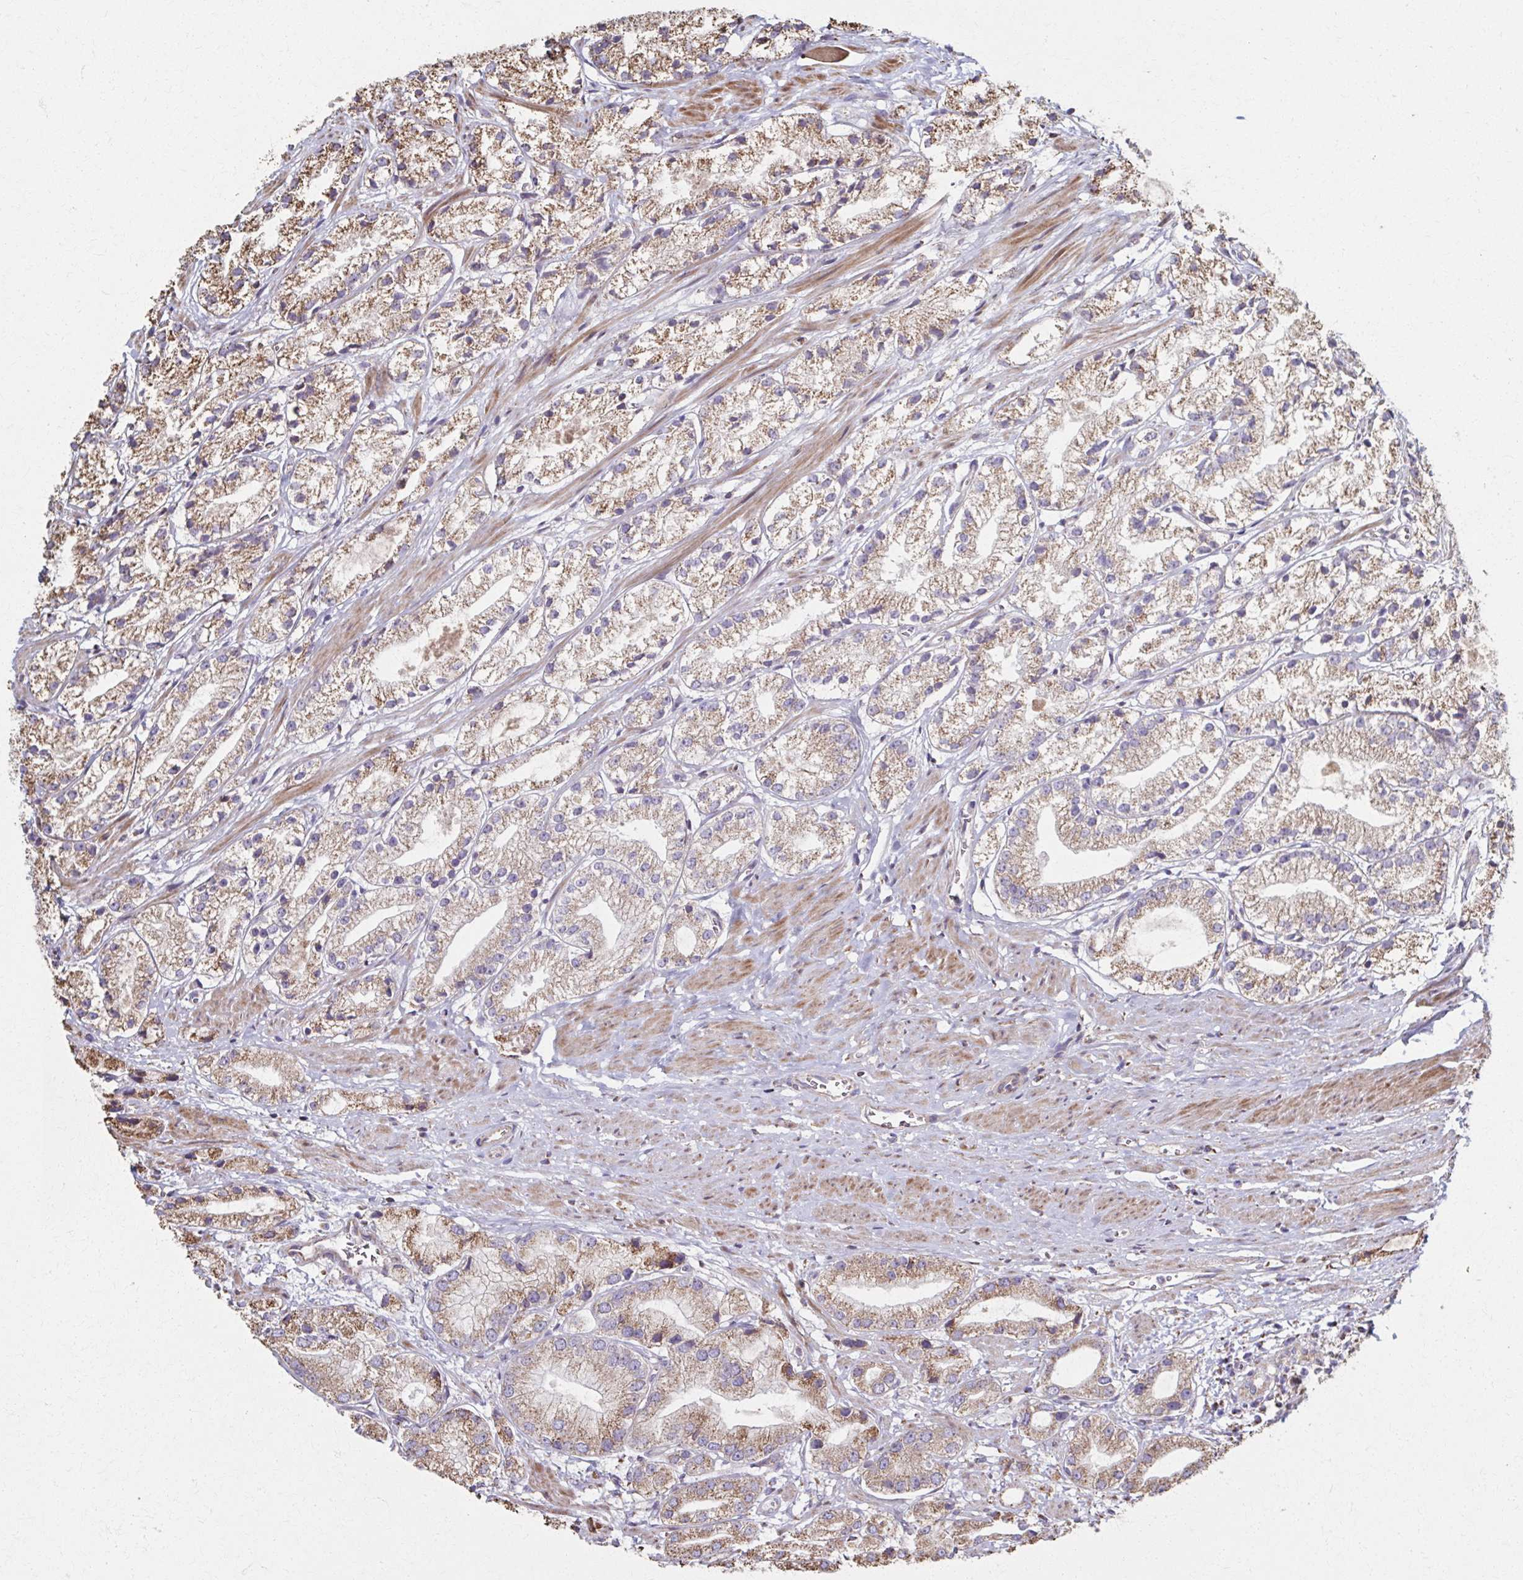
{"staining": {"intensity": "moderate", "quantity": ">75%", "location": "cytoplasmic/membranous"}, "tissue": "prostate cancer", "cell_type": "Tumor cells", "image_type": "cancer", "snomed": [{"axis": "morphology", "description": "Adenocarcinoma, Low grade"}, {"axis": "topography", "description": "Prostate"}], "caption": "This is a micrograph of IHC staining of prostate cancer (low-grade adenocarcinoma), which shows moderate expression in the cytoplasmic/membranous of tumor cells.", "gene": "SAT1", "patient": {"sex": "male", "age": 69}}